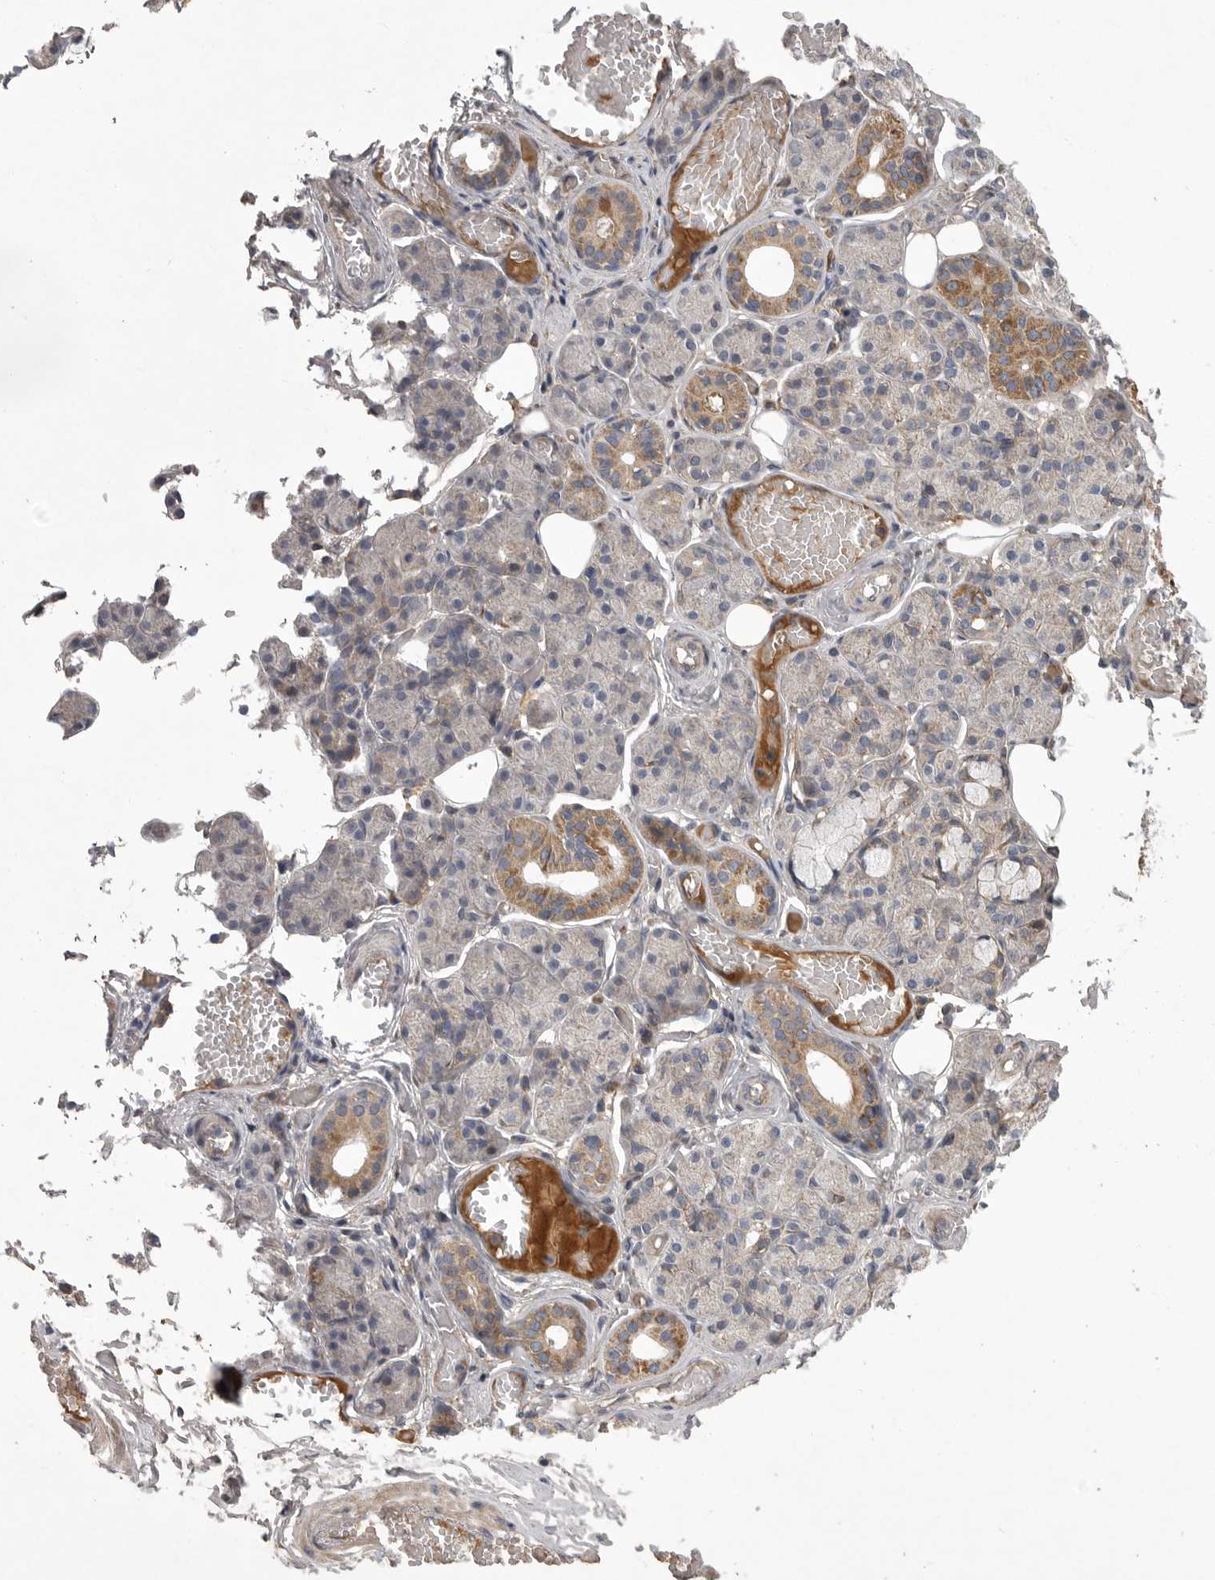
{"staining": {"intensity": "moderate", "quantity": "<25%", "location": "cytoplasmic/membranous"}, "tissue": "salivary gland", "cell_type": "Glandular cells", "image_type": "normal", "snomed": [{"axis": "morphology", "description": "Normal tissue, NOS"}, {"axis": "topography", "description": "Salivary gland"}], "caption": "Immunohistochemistry (IHC) of unremarkable human salivary gland reveals low levels of moderate cytoplasmic/membranous expression in approximately <25% of glandular cells. Immunohistochemistry (IHC) stains the protein in brown and the nuclei are stained blue.", "gene": "CRP", "patient": {"sex": "male", "age": 63}}